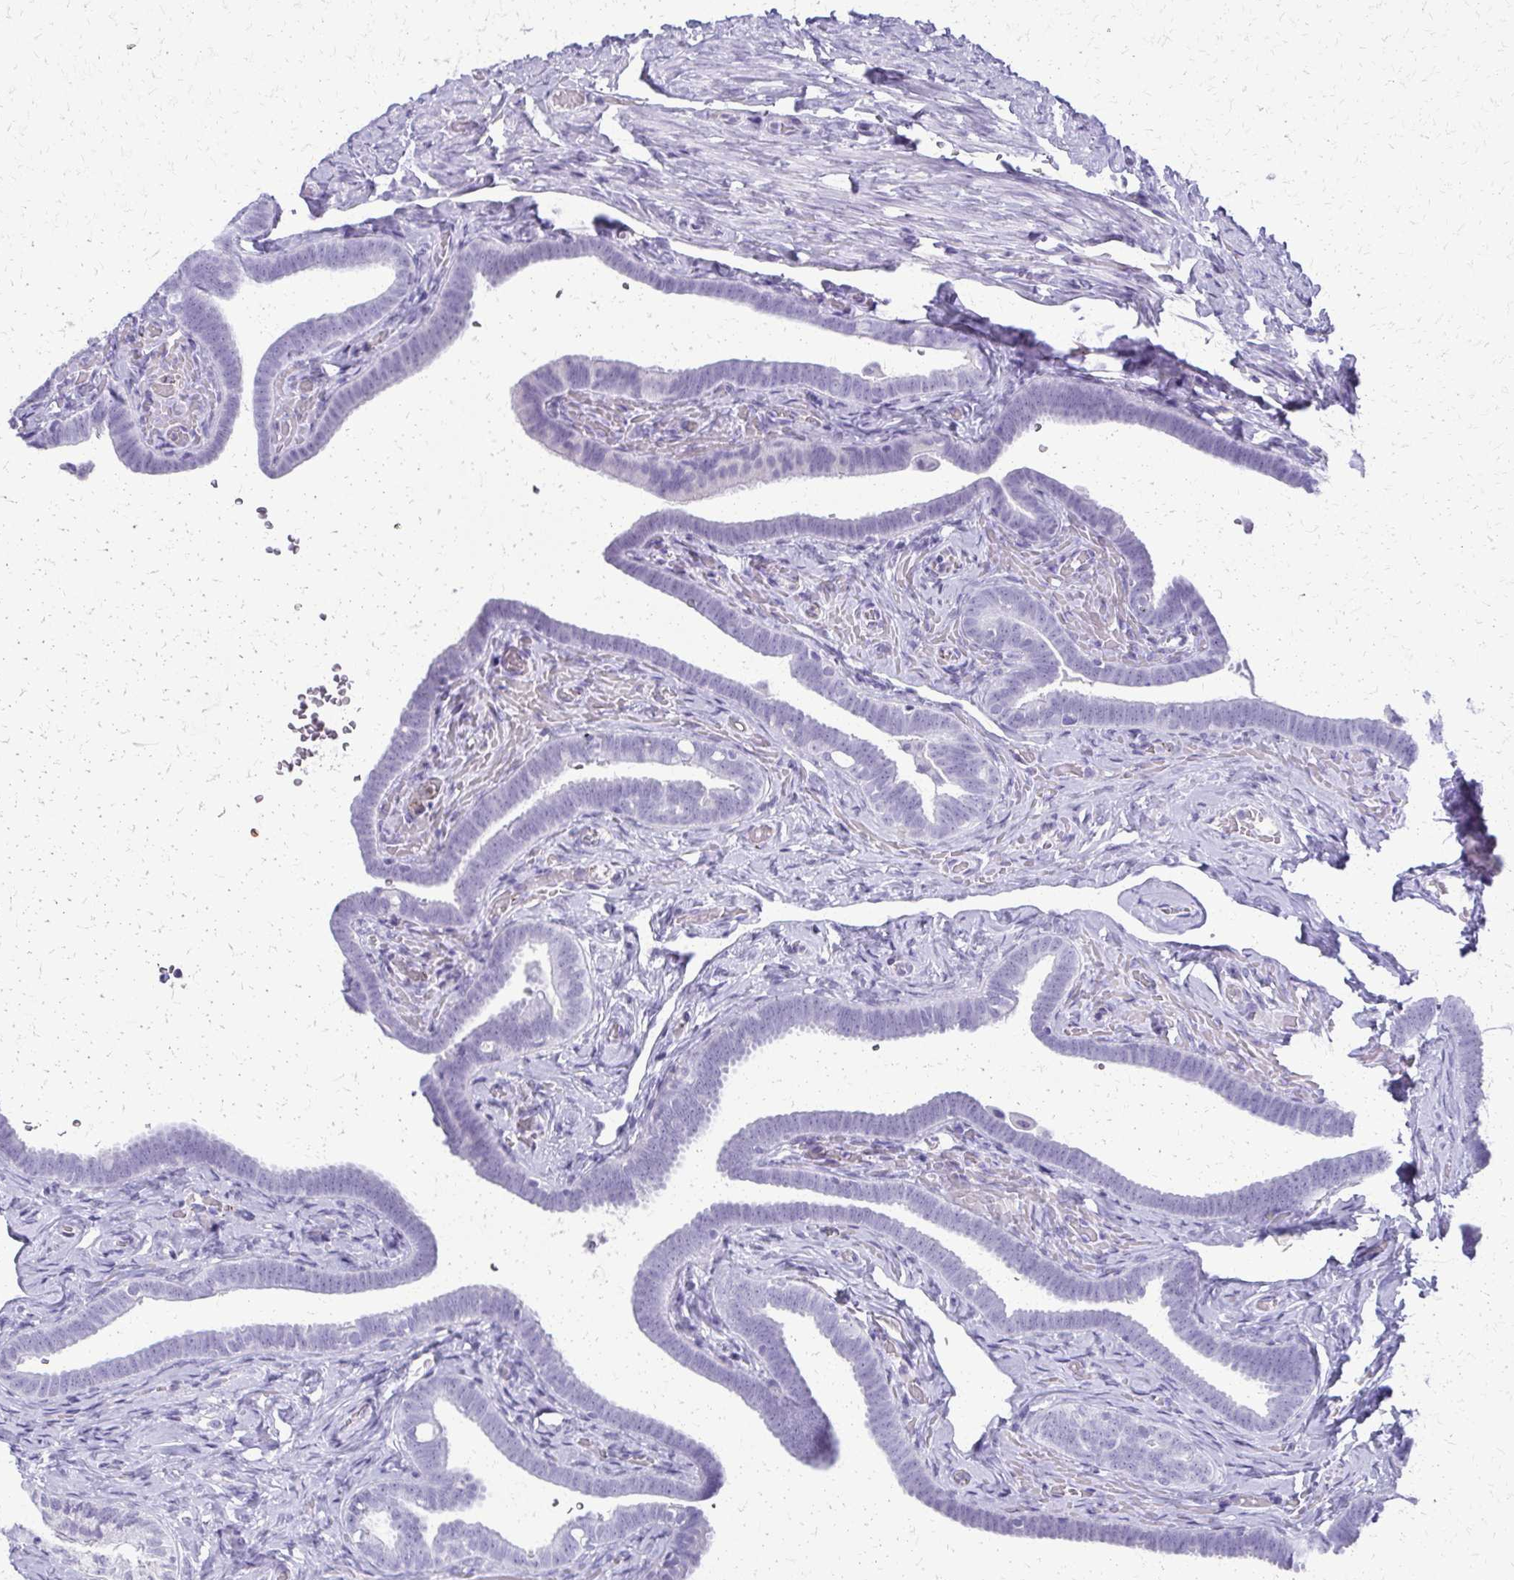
{"staining": {"intensity": "negative", "quantity": "none", "location": "none"}, "tissue": "fallopian tube", "cell_type": "Glandular cells", "image_type": "normal", "snomed": [{"axis": "morphology", "description": "Normal tissue, NOS"}, {"axis": "topography", "description": "Fallopian tube"}], "caption": "A micrograph of human fallopian tube is negative for staining in glandular cells. (DAB (3,3'-diaminobenzidine) immunohistochemistry, high magnification).", "gene": "FAM162B", "patient": {"sex": "female", "age": 69}}